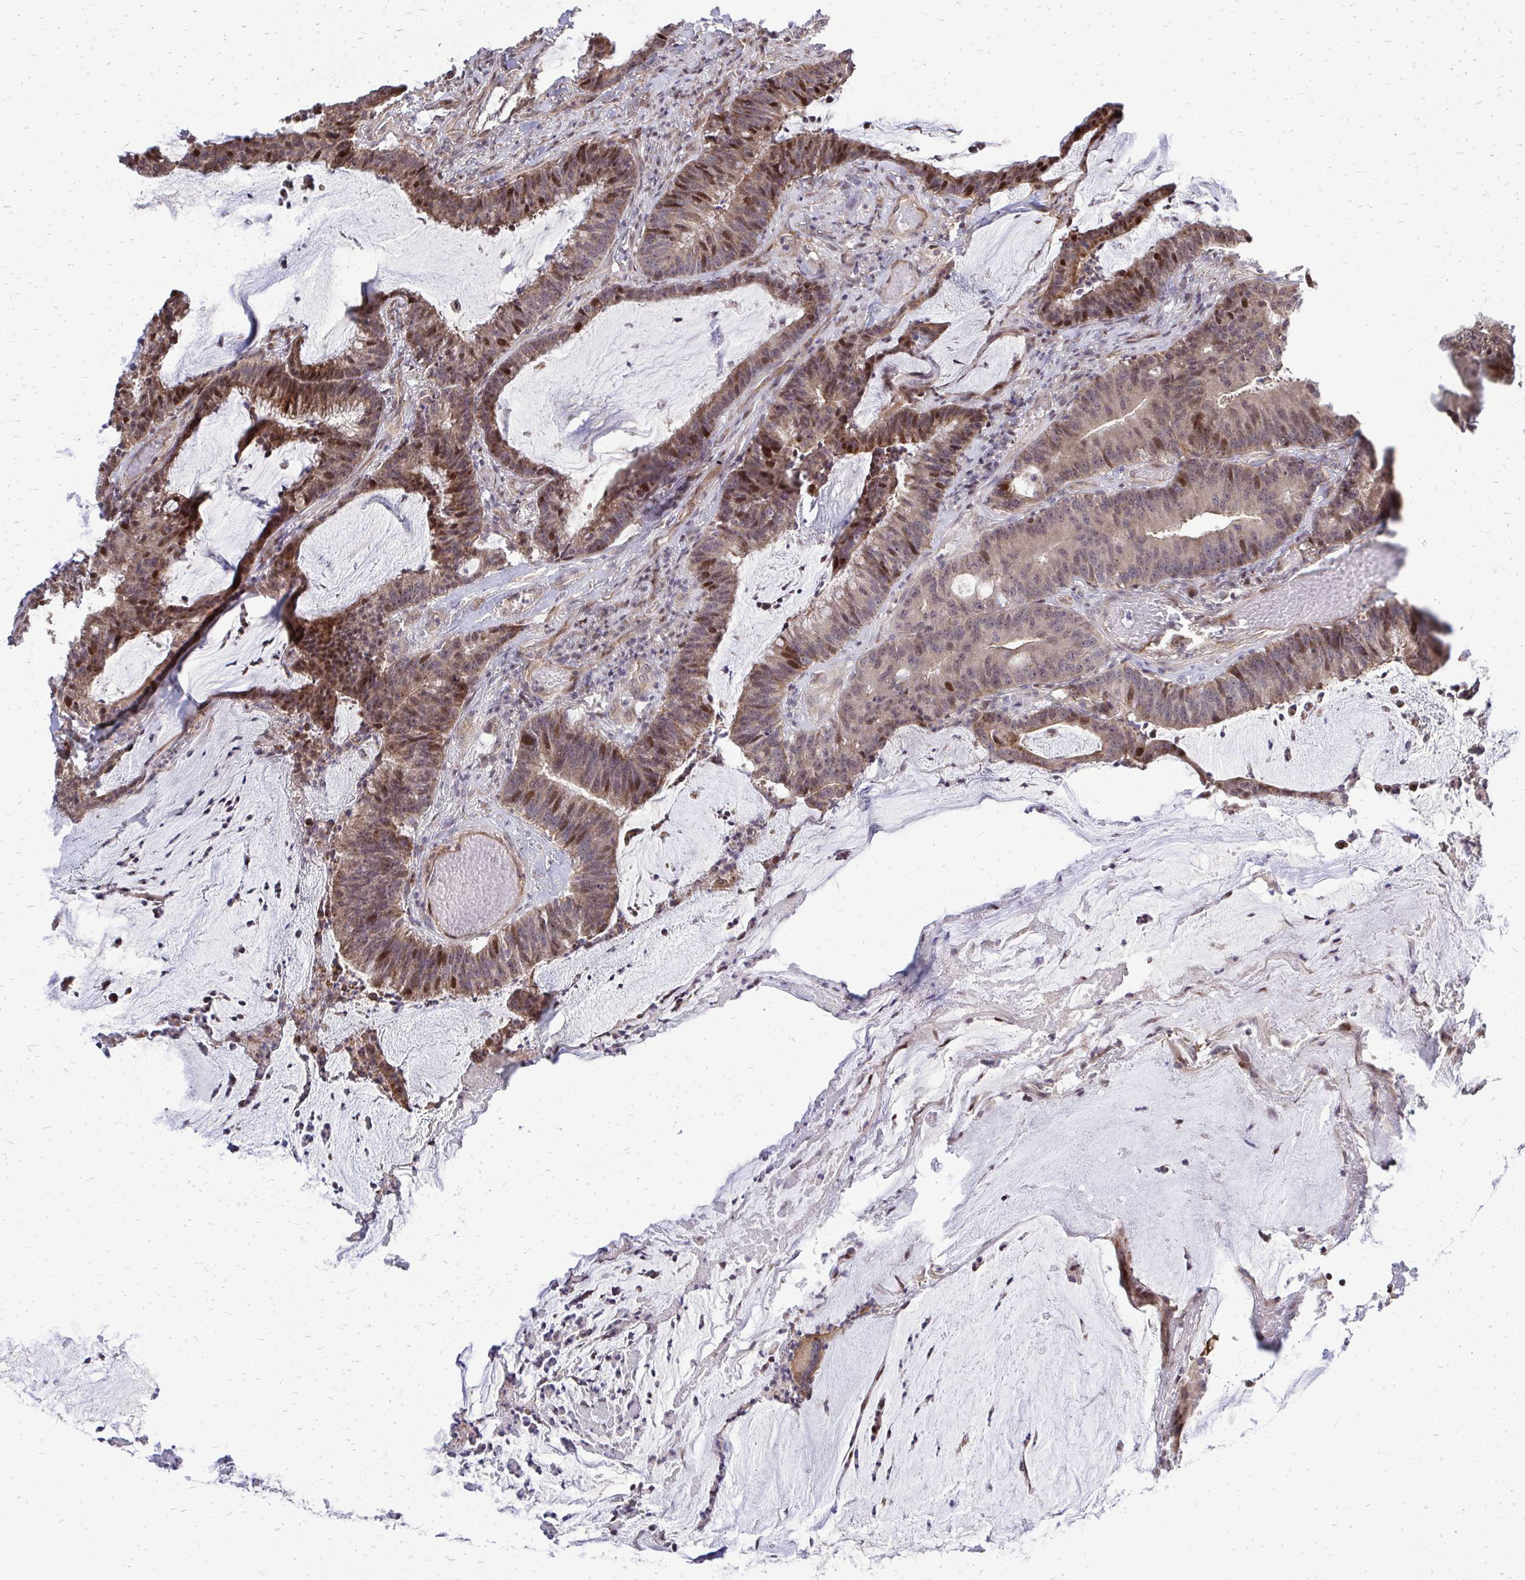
{"staining": {"intensity": "moderate", "quantity": "25%-75%", "location": "cytoplasmic/membranous,nuclear"}, "tissue": "colorectal cancer", "cell_type": "Tumor cells", "image_type": "cancer", "snomed": [{"axis": "morphology", "description": "Adenocarcinoma, NOS"}, {"axis": "topography", "description": "Colon"}], "caption": "Colorectal adenocarcinoma was stained to show a protein in brown. There is medium levels of moderate cytoplasmic/membranous and nuclear expression in about 25%-75% of tumor cells. Ihc stains the protein in brown and the nuclei are stained blue.", "gene": "OR8D1", "patient": {"sex": "female", "age": 78}}